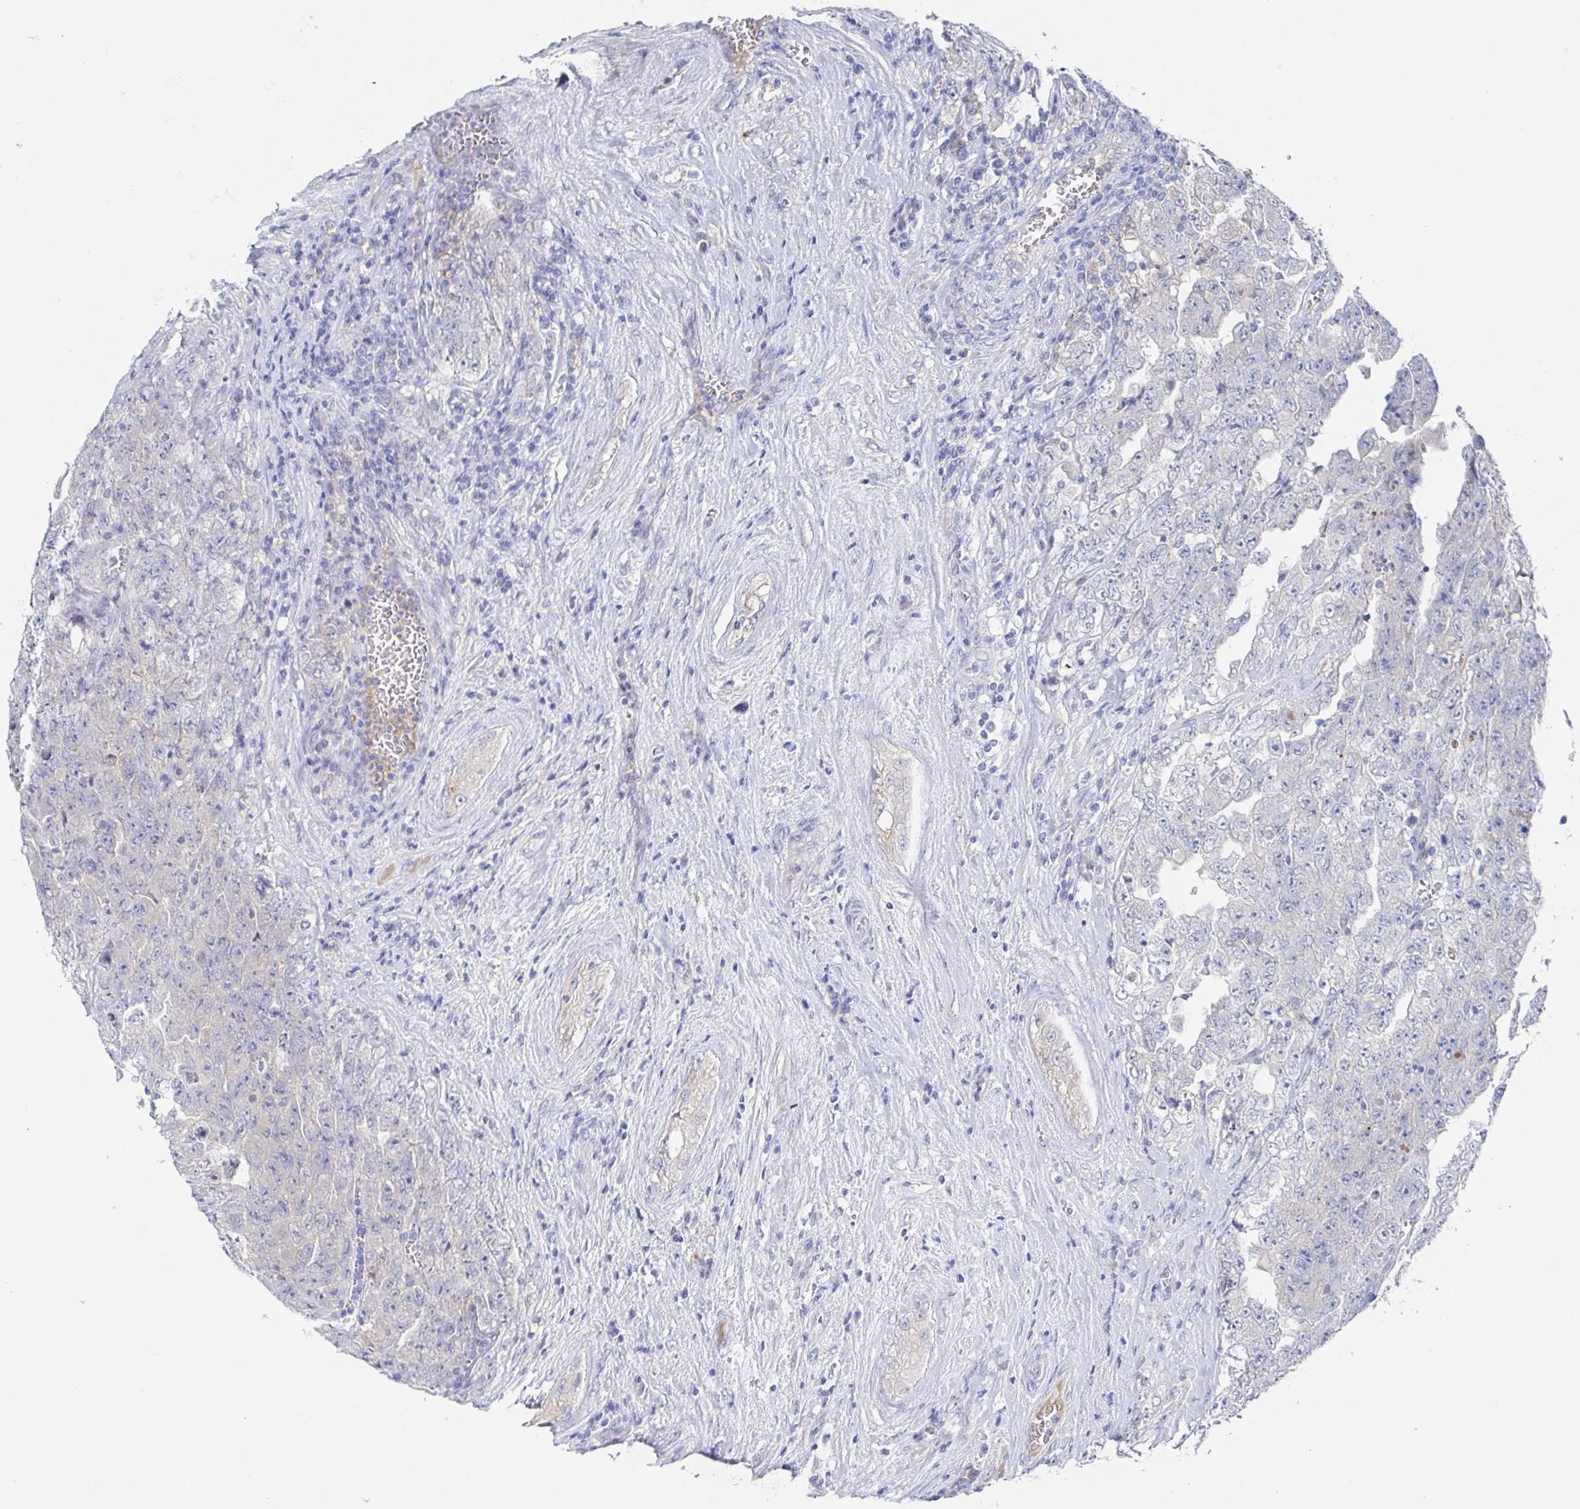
{"staining": {"intensity": "negative", "quantity": "none", "location": "none"}, "tissue": "testis cancer", "cell_type": "Tumor cells", "image_type": "cancer", "snomed": [{"axis": "morphology", "description": "Carcinoma, Embryonal, NOS"}, {"axis": "topography", "description": "Testis"}], "caption": "A micrograph of testis cancer (embryonal carcinoma) stained for a protein demonstrates no brown staining in tumor cells.", "gene": "GPR148", "patient": {"sex": "male", "age": 28}}